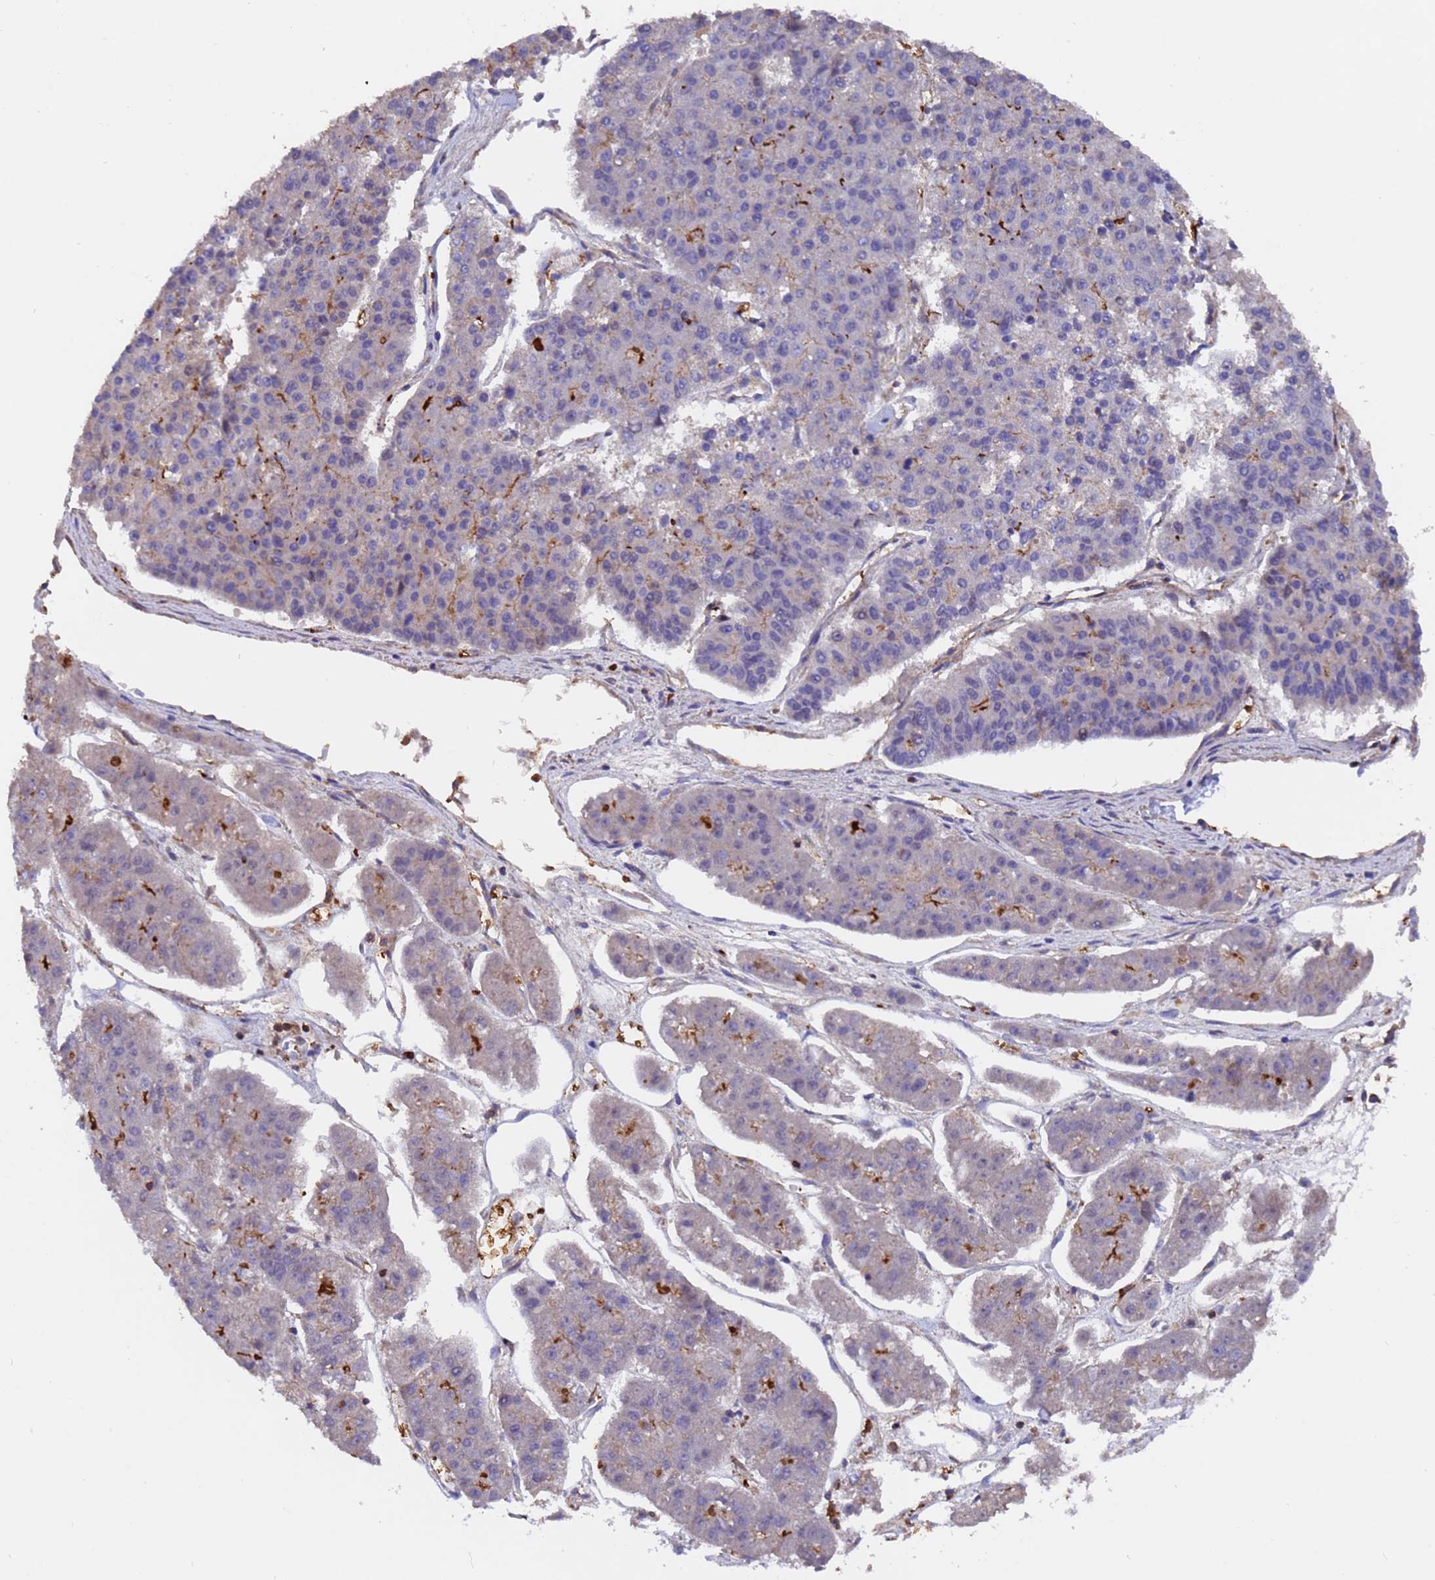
{"staining": {"intensity": "weak", "quantity": "<25%", "location": "cytoplasmic/membranous"}, "tissue": "pancreatic cancer", "cell_type": "Tumor cells", "image_type": "cancer", "snomed": [{"axis": "morphology", "description": "Adenocarcinoma, NOS"}, {"axis": "topography", "description": "Pancreas"}], "caption": "Protein analysis of adenocarcinoma (pancreatic) demonstrates no significant expression in tumor cells. (Brightfield microscopy of DAB immunohistochemistry (IHC) at high magnification).", "gene": "ELP6", "patient": {"sex": "male", "age": 50}}